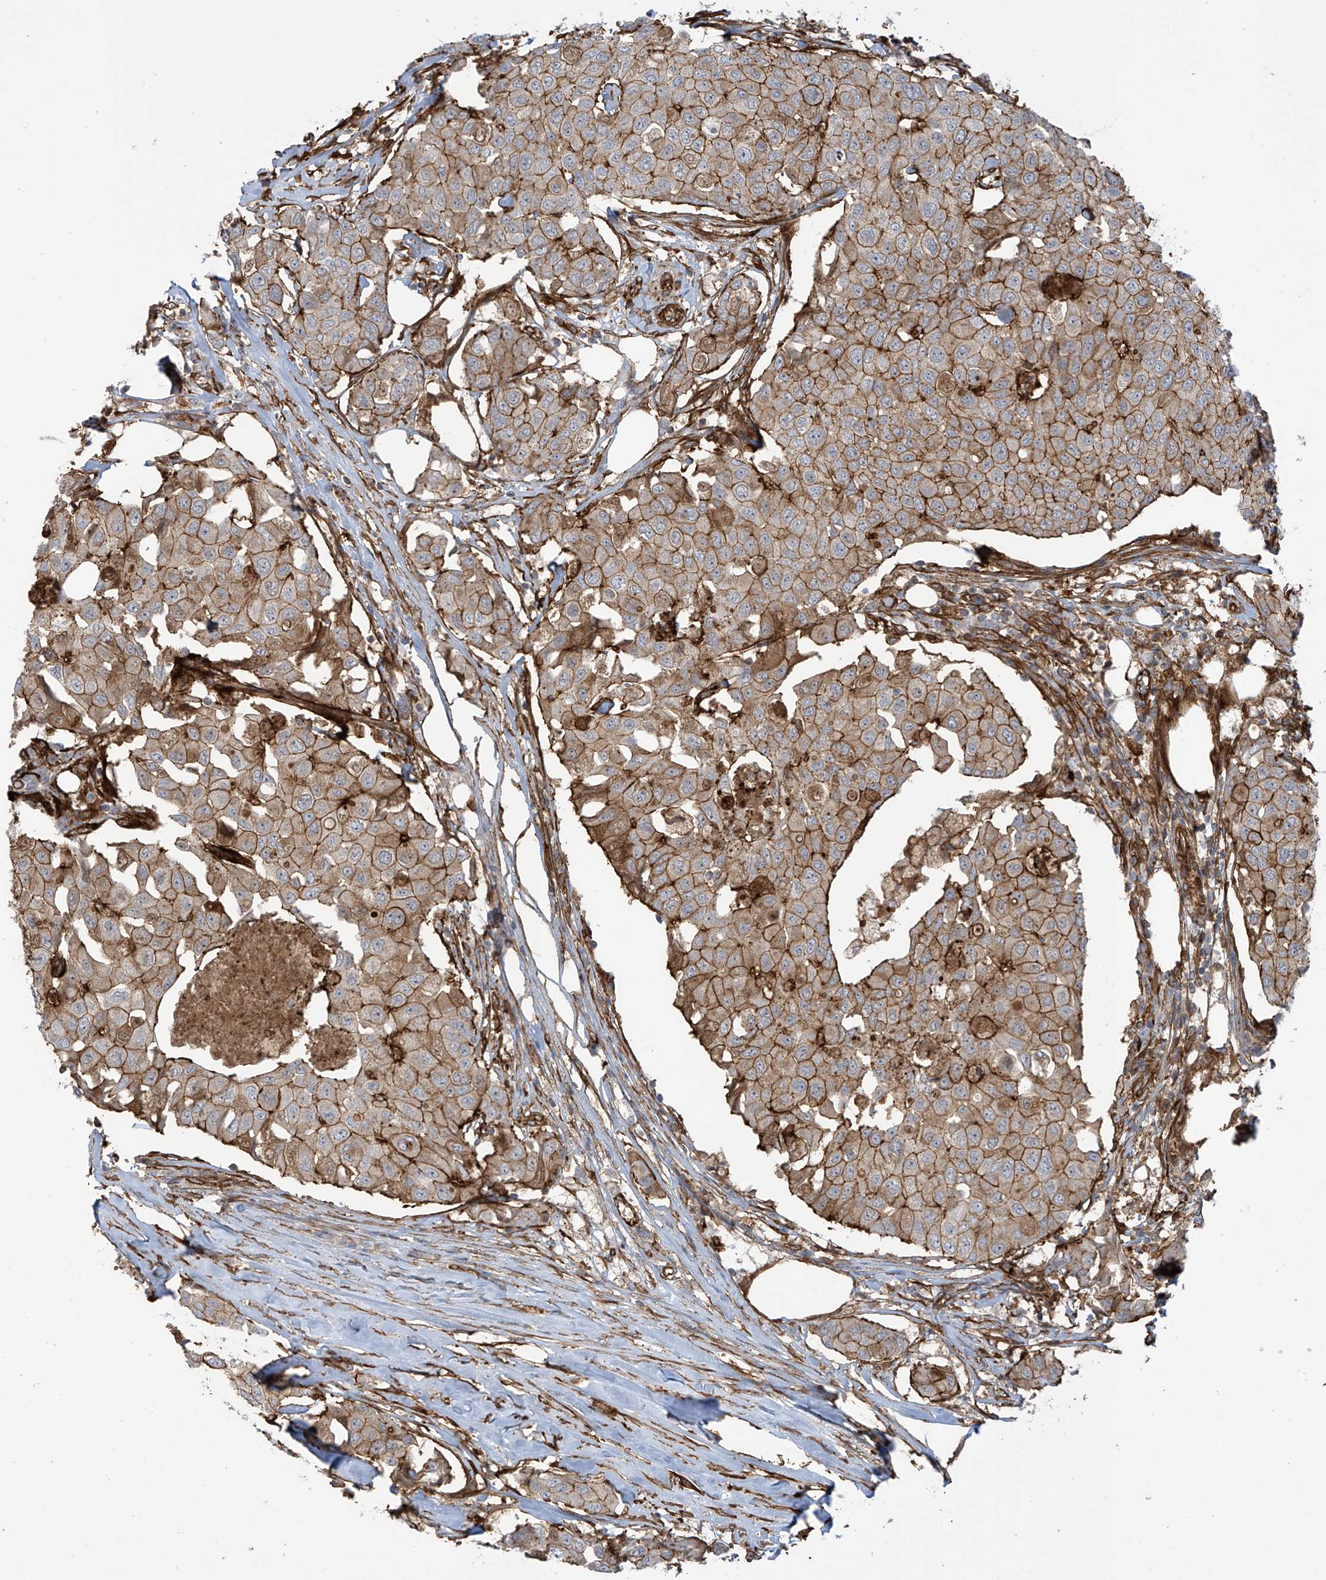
{"staining": {"intensity": "moderate", "quantity": ">75%", "location": "cytoplasmic/membranous"}, "tissue": "breast cancer", "cell_type": "Tumor cells", "image_type": "cancer", "snomed": [{"axis": "morphology", "description": "Duct carcinoma"}, {"axis": "topography", "description": "Breast"}], "caption": "Breast cancer (infiltrating ductal carcinoma) stained with a protein marker displays moderate staining in tumor cells.", "gene": "SLC9A2", "patient": {"sex": "female", "age": 80}}